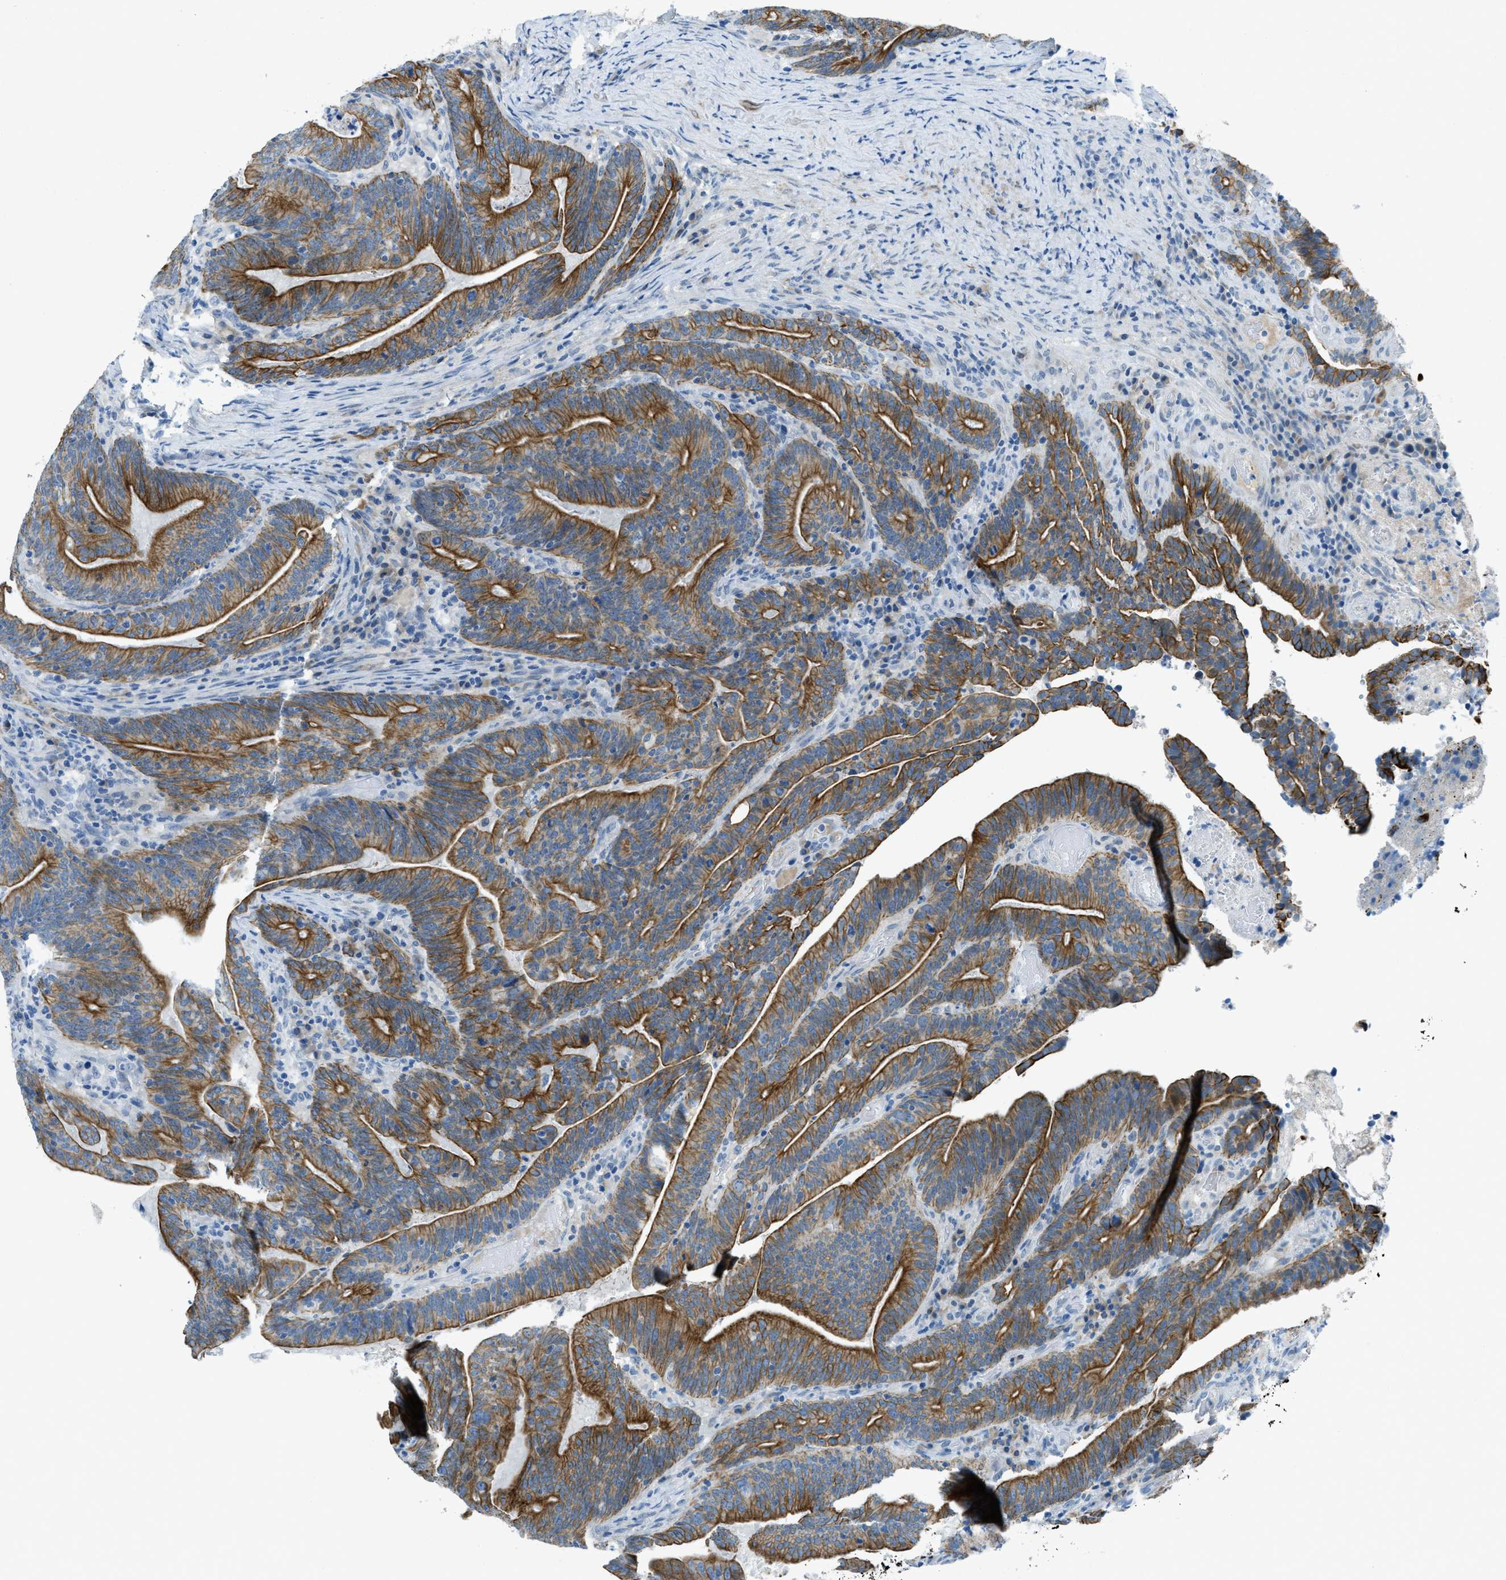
{"staining": {"intensity": "moderate", "quantity": ">75%", "location": "cytoplasmic/membranous"}, "tissue": "colorectal cancer", "cell_type": "Tumor cells", "image_type": "cancer", "snomed": [{"axis": "morphology", "description": "Adenocarcinoma, NOS"}, {"axis": "topography", "description": "Colon"}], "caption": "Moderate cytoplasmic/membranous staining is appreciated in approximately >75% of tumor cells in colorectal adenocarcinoma. (Brightfield microscopy of DAB IHC at high magnification).", "gene": "KLHL8", "patient": {"sex": "female", "age": 66}}